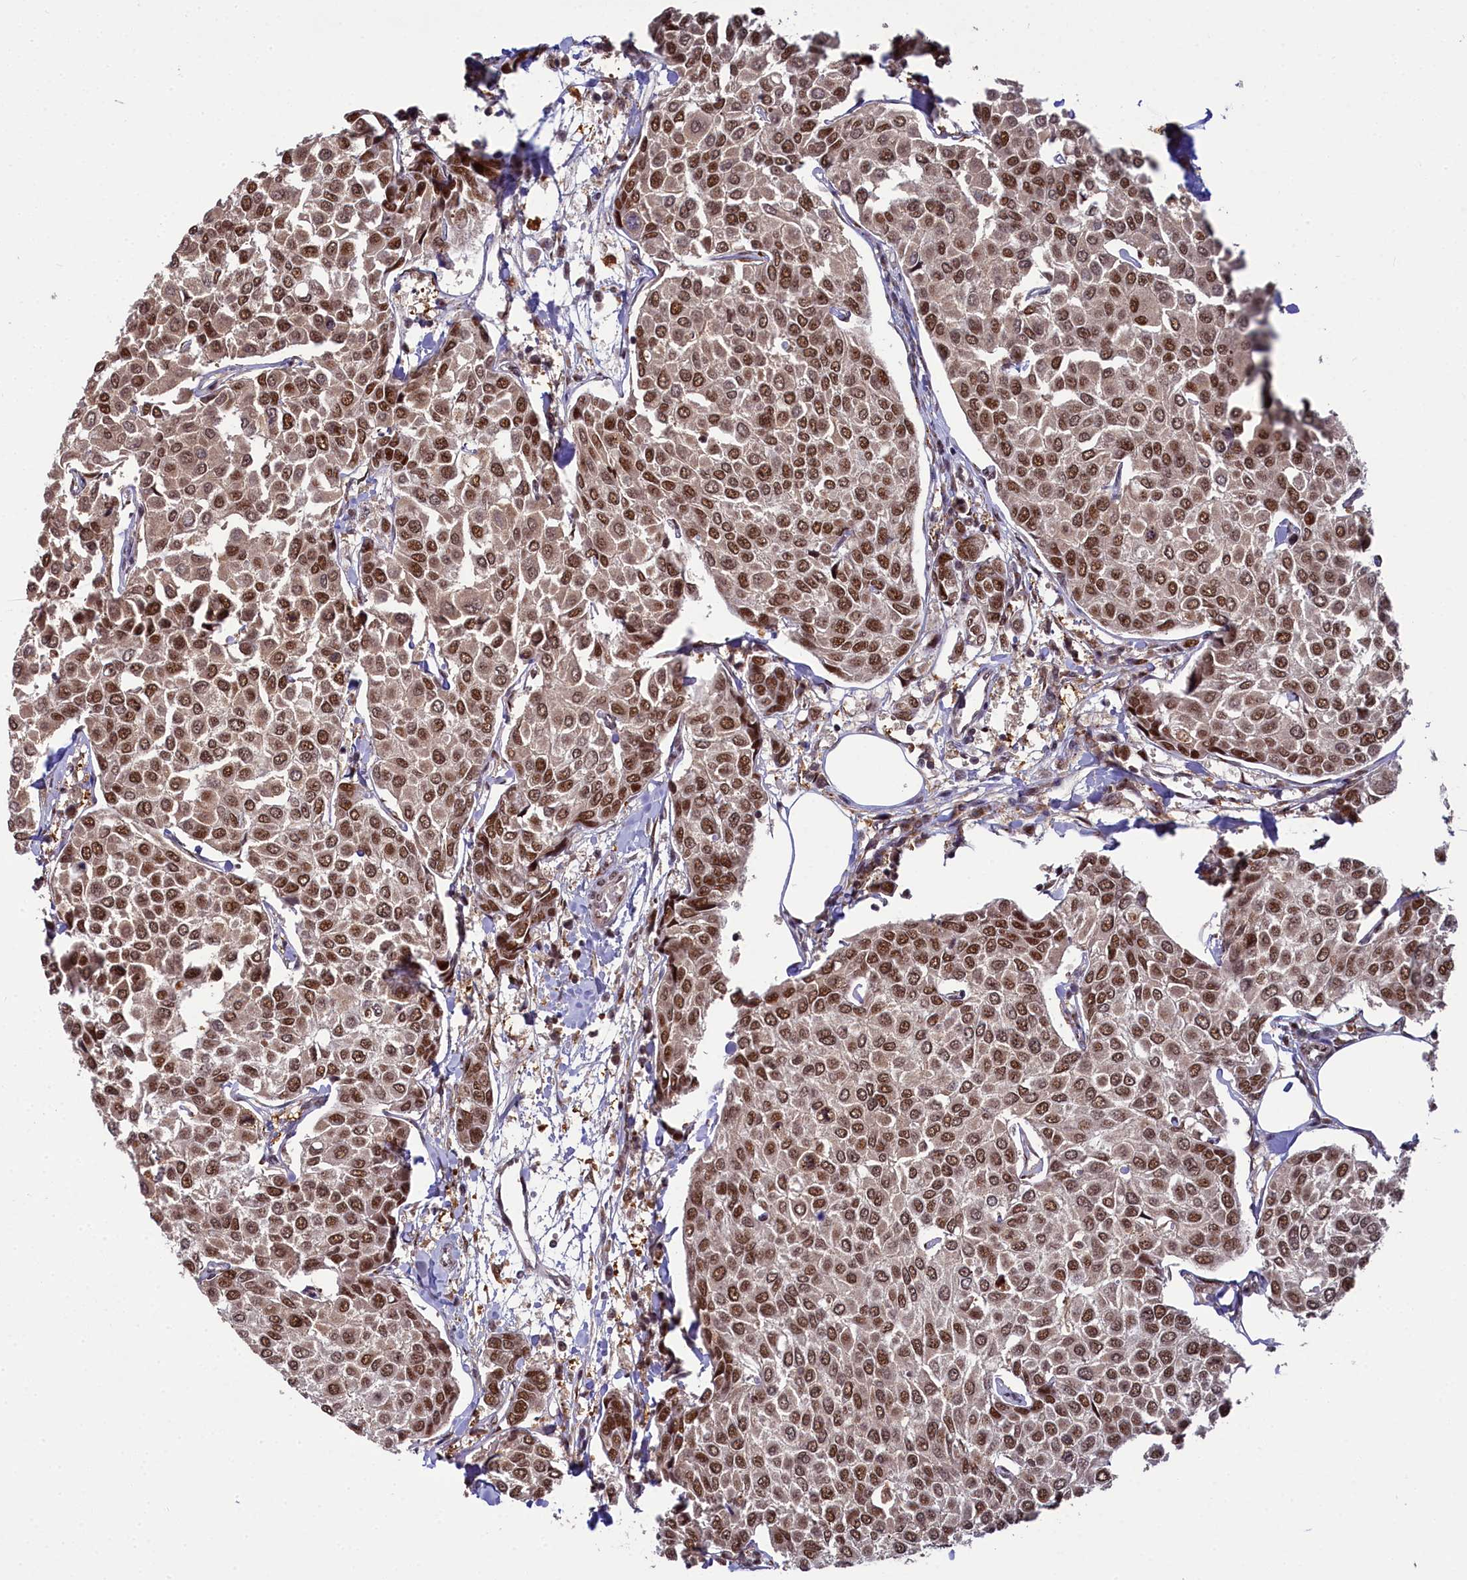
{"staining": {"intensity": "moderate", "quantity": ">75%", "location": "nuclear"}, "tissue": "breast cancer", "cell_type": "Tumor cells", "image_type": "cancer", "snomed": [{"axis": "morphology", "description": "Duct carcinoma"}, {"axis": "topography", "description": "Breast"}], "caption": "Tumor cells display moderate nuclear positivity in approximately >75% of cells in breast cancer (infiltrating ductal carcinoma).", "gene": "PPHLN1", "patient": {"sex": "female", "age": 55}}